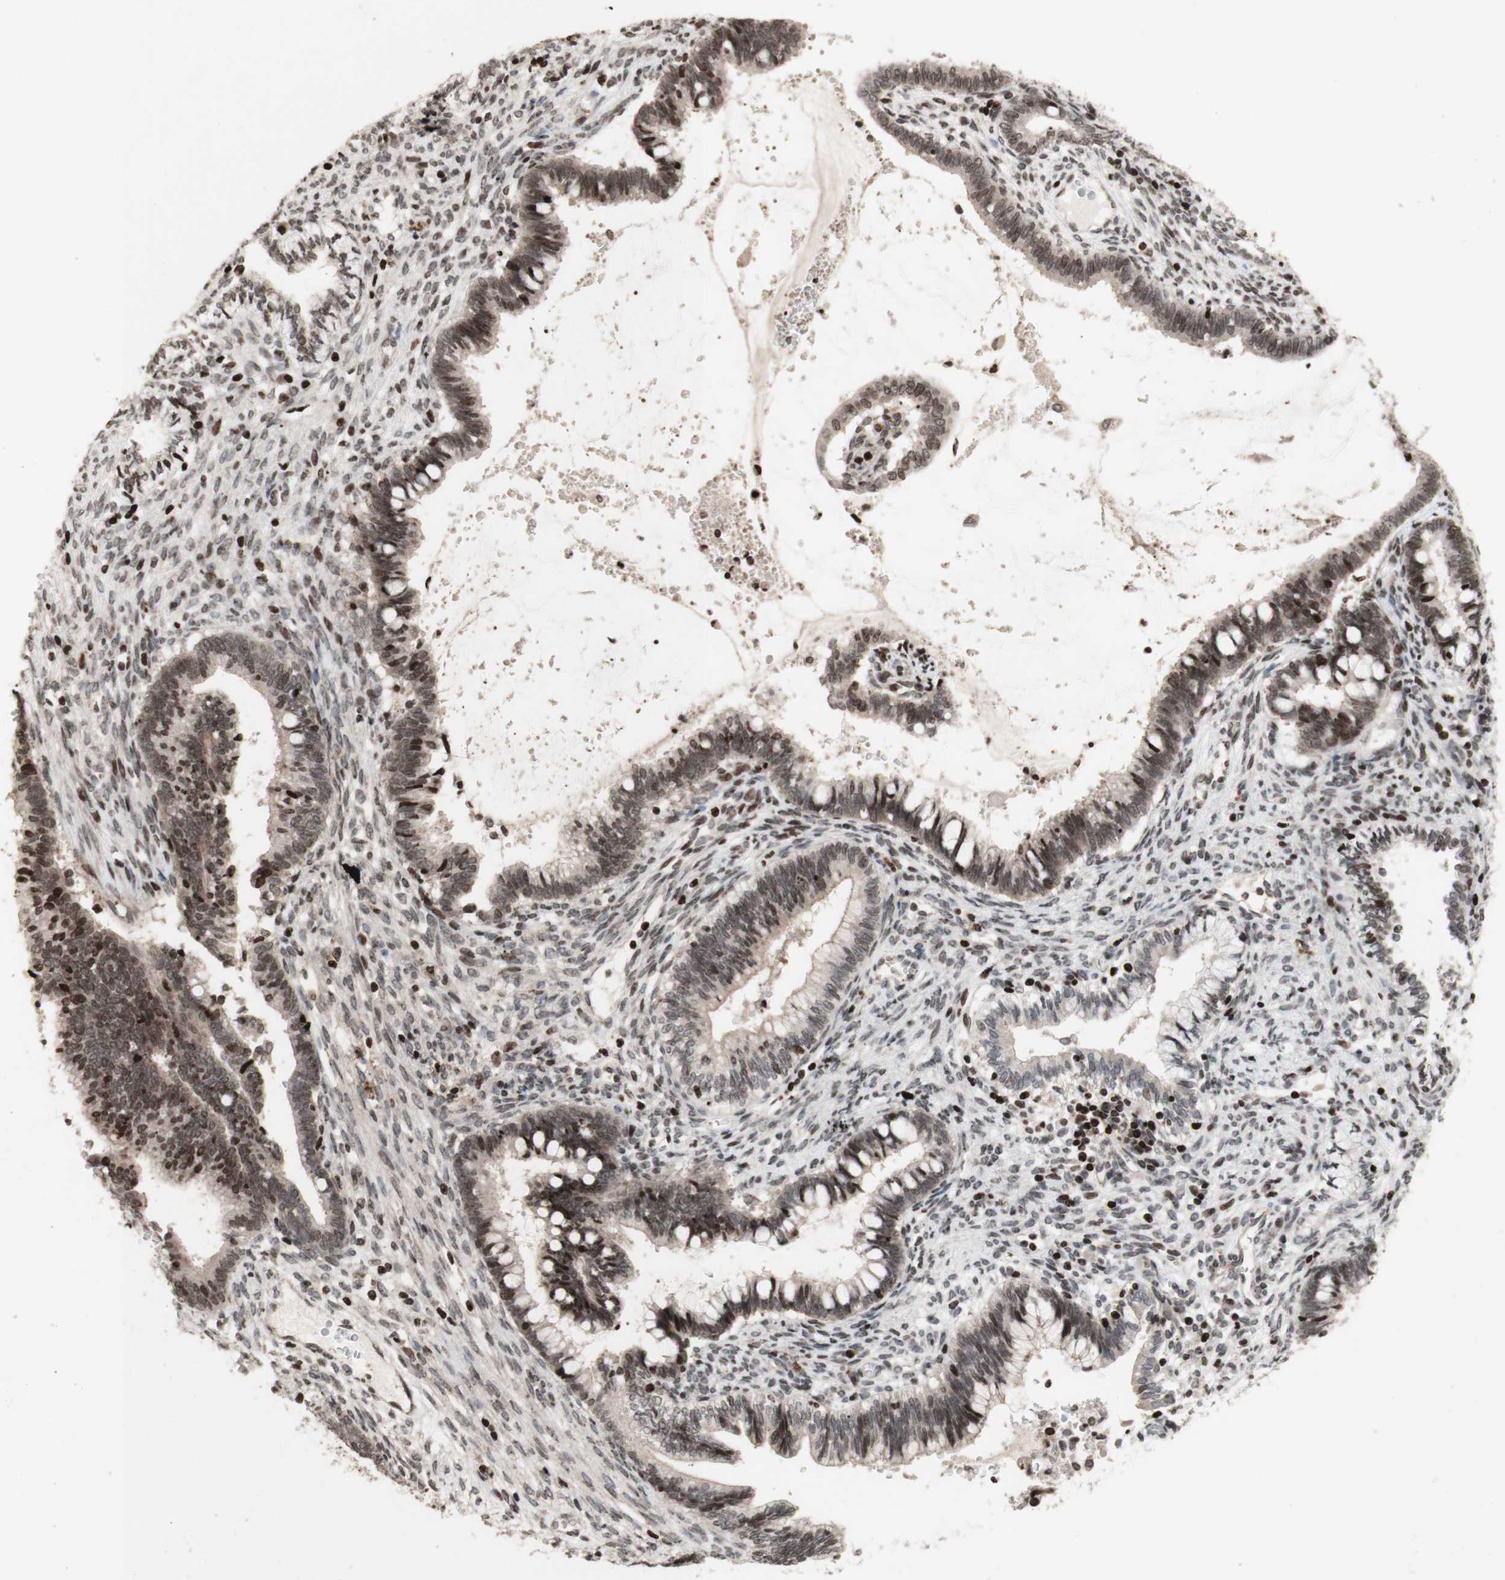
{"staining": {"intensity": "weak", "quantity": "25%-75%", "location": "cytoplasmic/membranous,nuclear"}, "tissue": "cervical cancer", "cell_type": "Tumor cells", "image_type": "cancer", "snomed": [{"axis": "morphology", "description": "Adenocarcinoma, NOS"}, {"axis": "topography", "description": "Cervix"}], "caption": "Immunohistochemical staining of human cervical adenocarcinoma demonstrates low levels of weak cytoplasmic/membranous and nuclear expression in about 25%-75% of tumor cells.", "gene": "POLA1", "patient": {"sex": "female", "age": 44}}